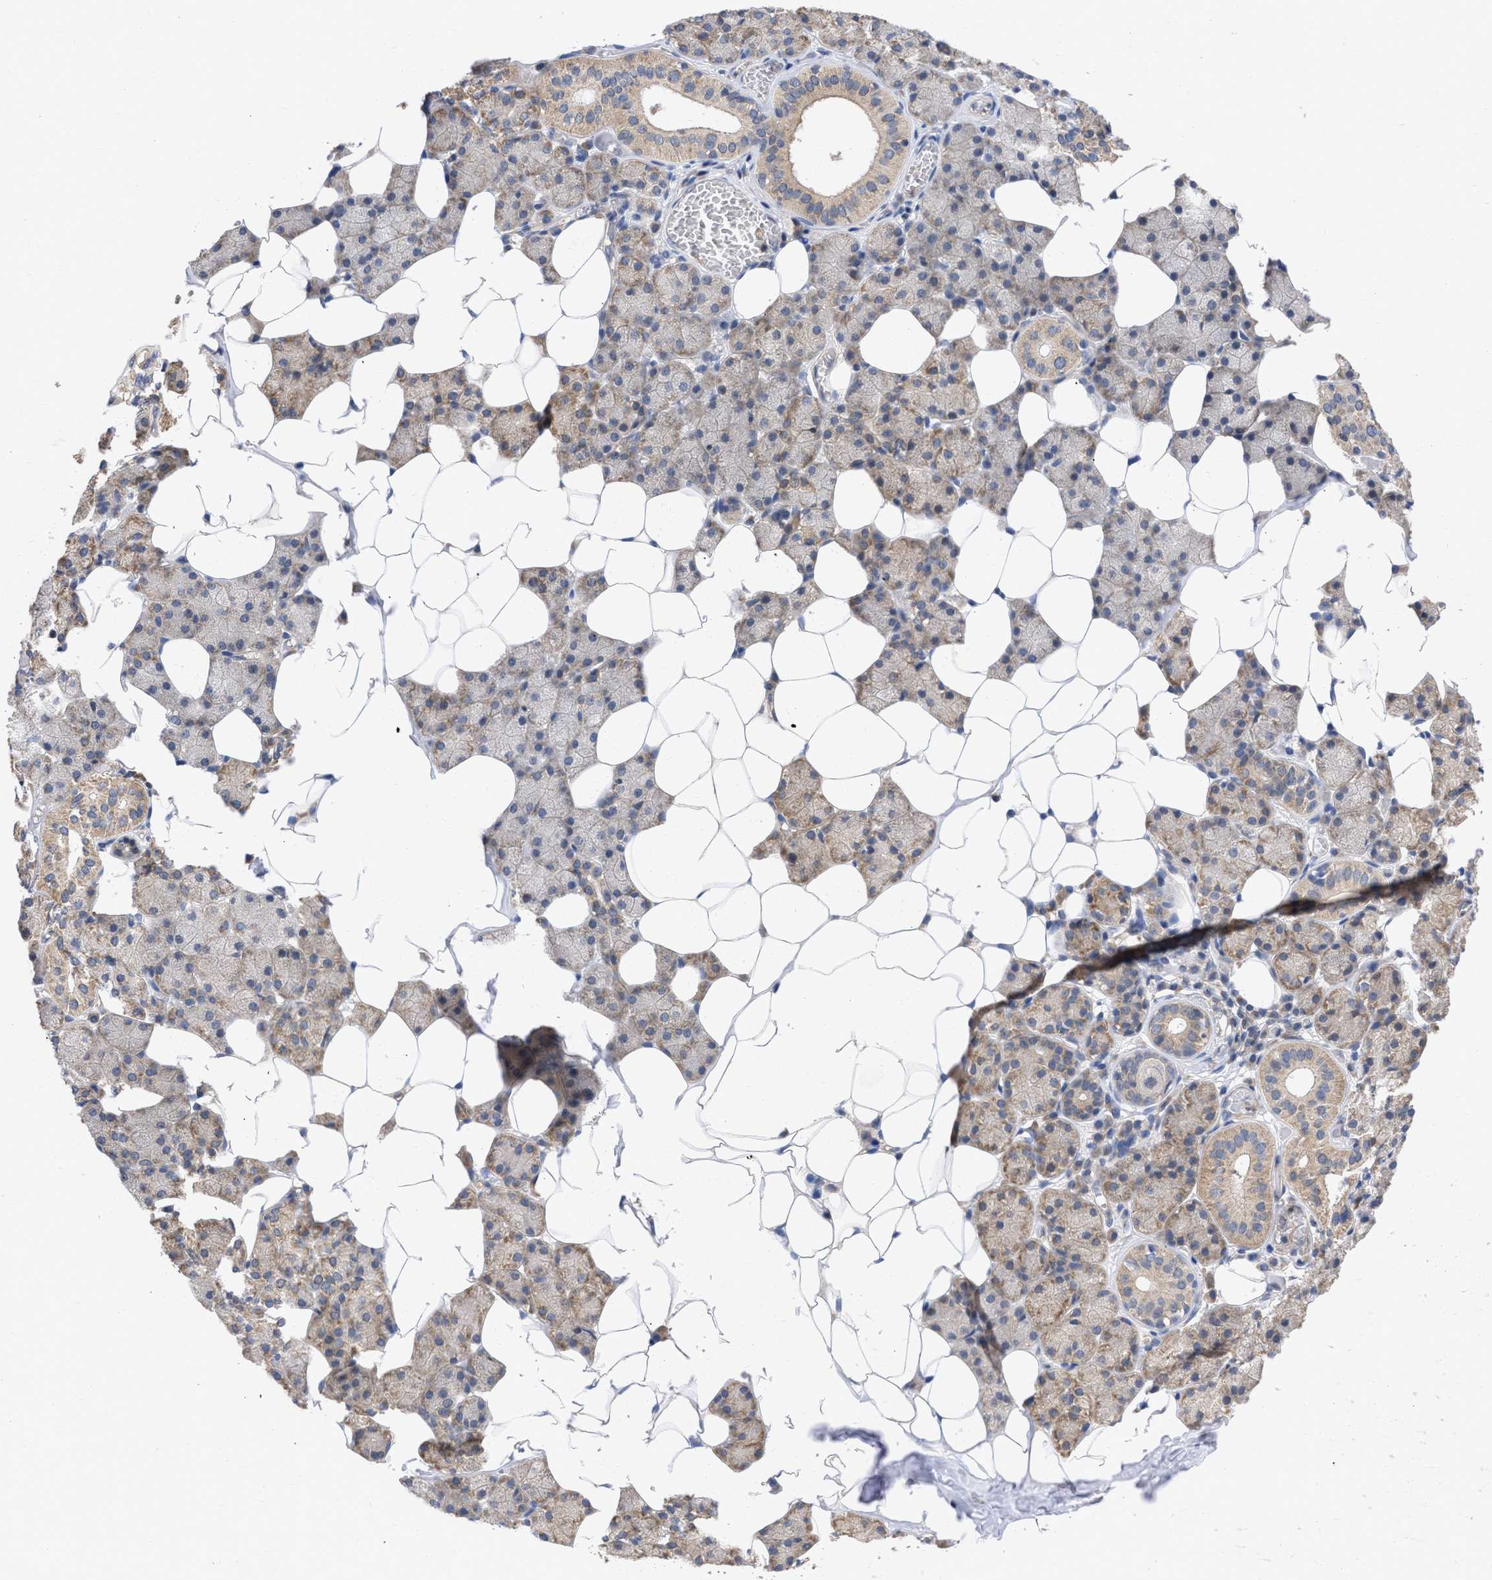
{"staining": {"intensity": "moderate", "quantity": ">75%", "location": "cytoplasmic/membranous"}, "tissue": "salivary gland", "cell_type": "Glandular cells", "image_type": "normal", "snomed": [{"axis": "morphology", "description": "Normal tissue, NOS"}, {"axis": "topography", "description": "Salivary gland"}], "caption": "Salivary gland stained for a protein shows moderate cytoplasmic/membranous positivity in glandular cells. The protein of interest is shown in brown color, while the nuclei are stained blue.", "gene": "MAP2K3", "patient": {"sex": "female", "age": 33}}